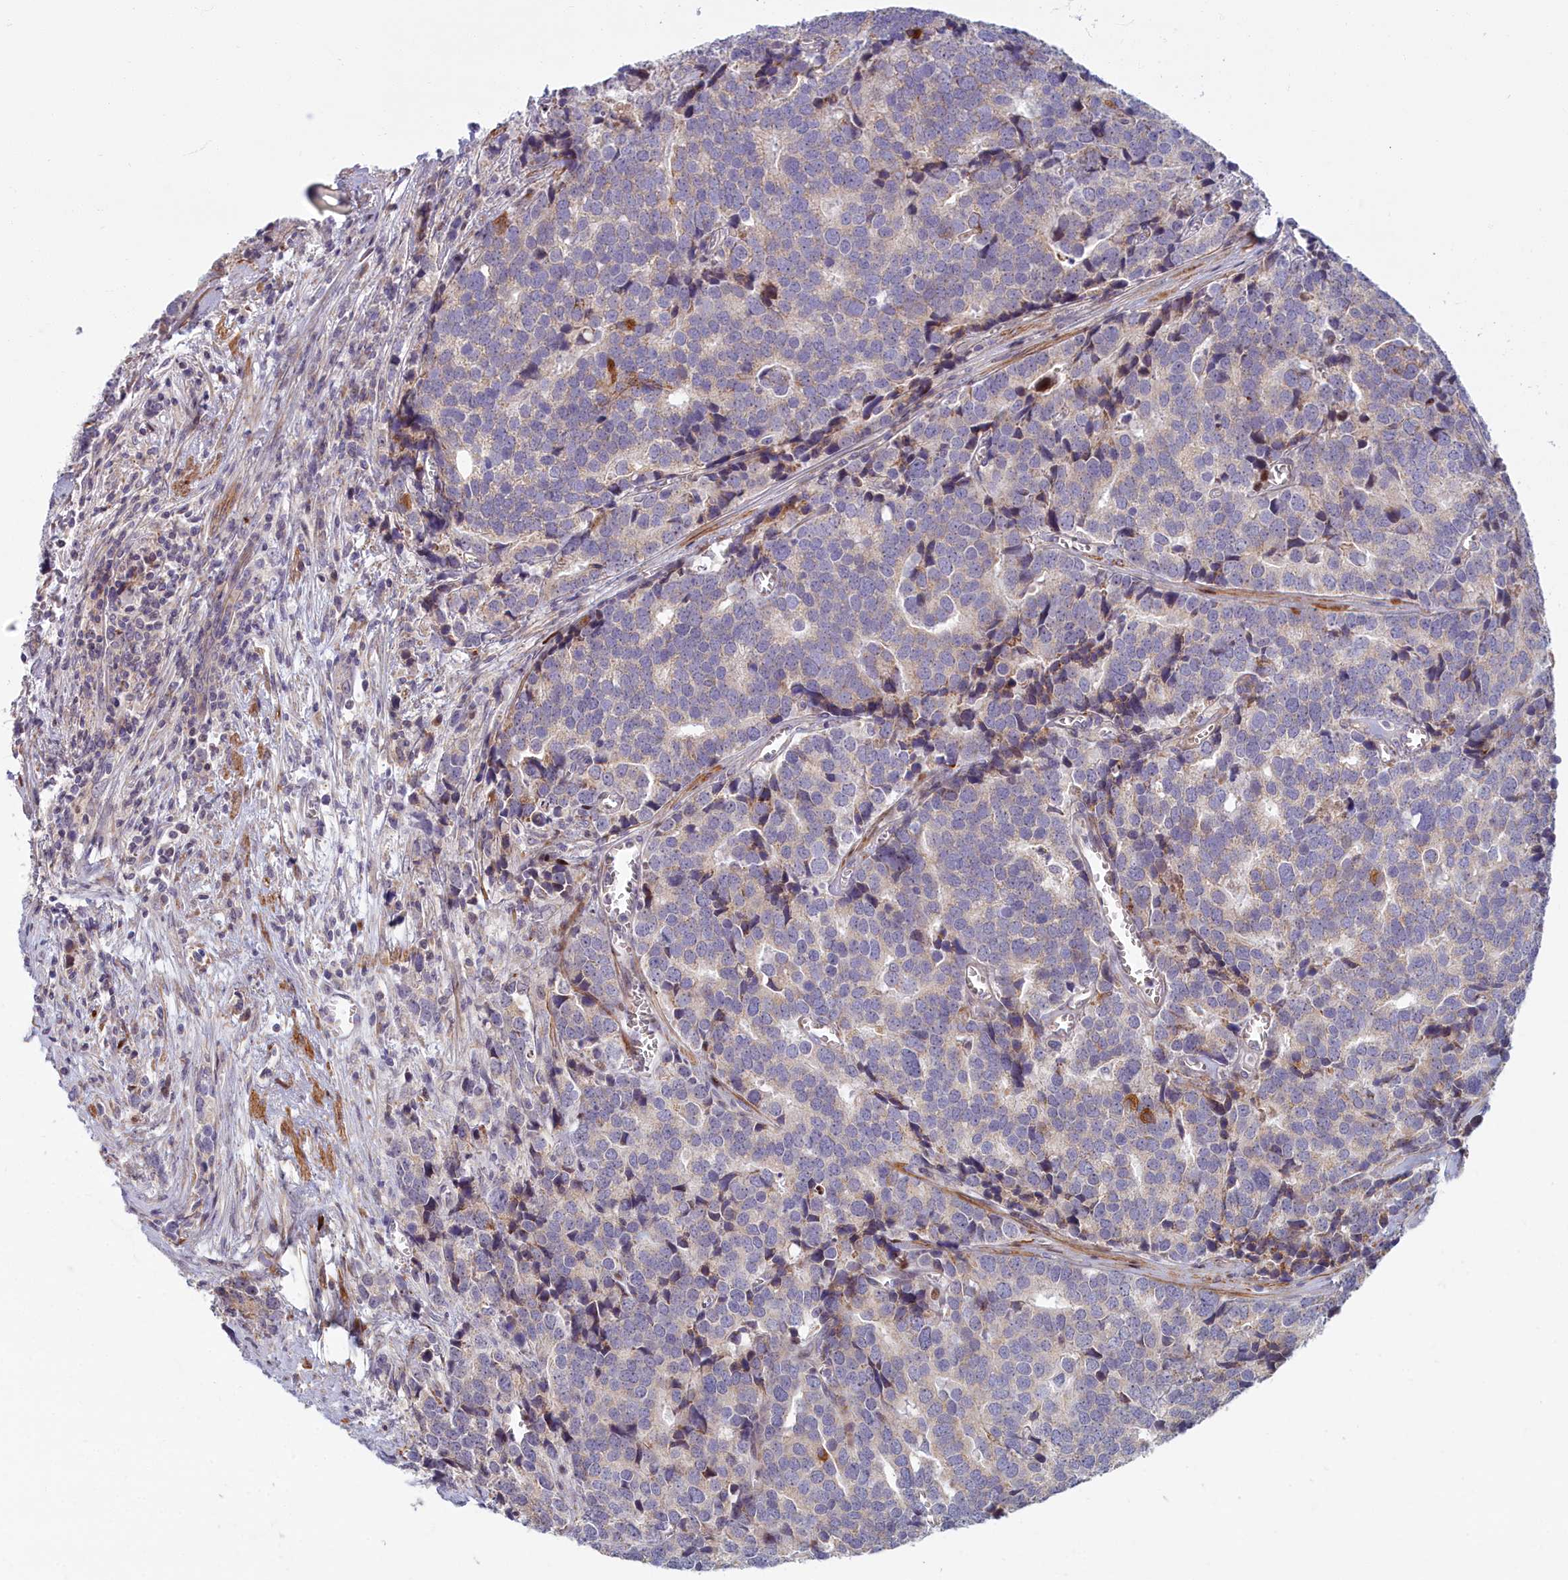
{"staining": {"intensity": "negative", "quantity": "none", "location": "none"}, "tissue": "prostate cancer", "cell_type": "Tumor cells", "image_type": "cancer", "snomed": [{"axis": "morphology", "description": "Adenocarcinoma, High grade"}, {"axis": "topography", "description": "Prostate"}], "caption": "Immunohistochemistry of human prostate high-grade adenocarcinoma demonstrates no positivity in tumor cells.", "gene": "C15orf40", "patient": {"sex": "male", "age": 71}}